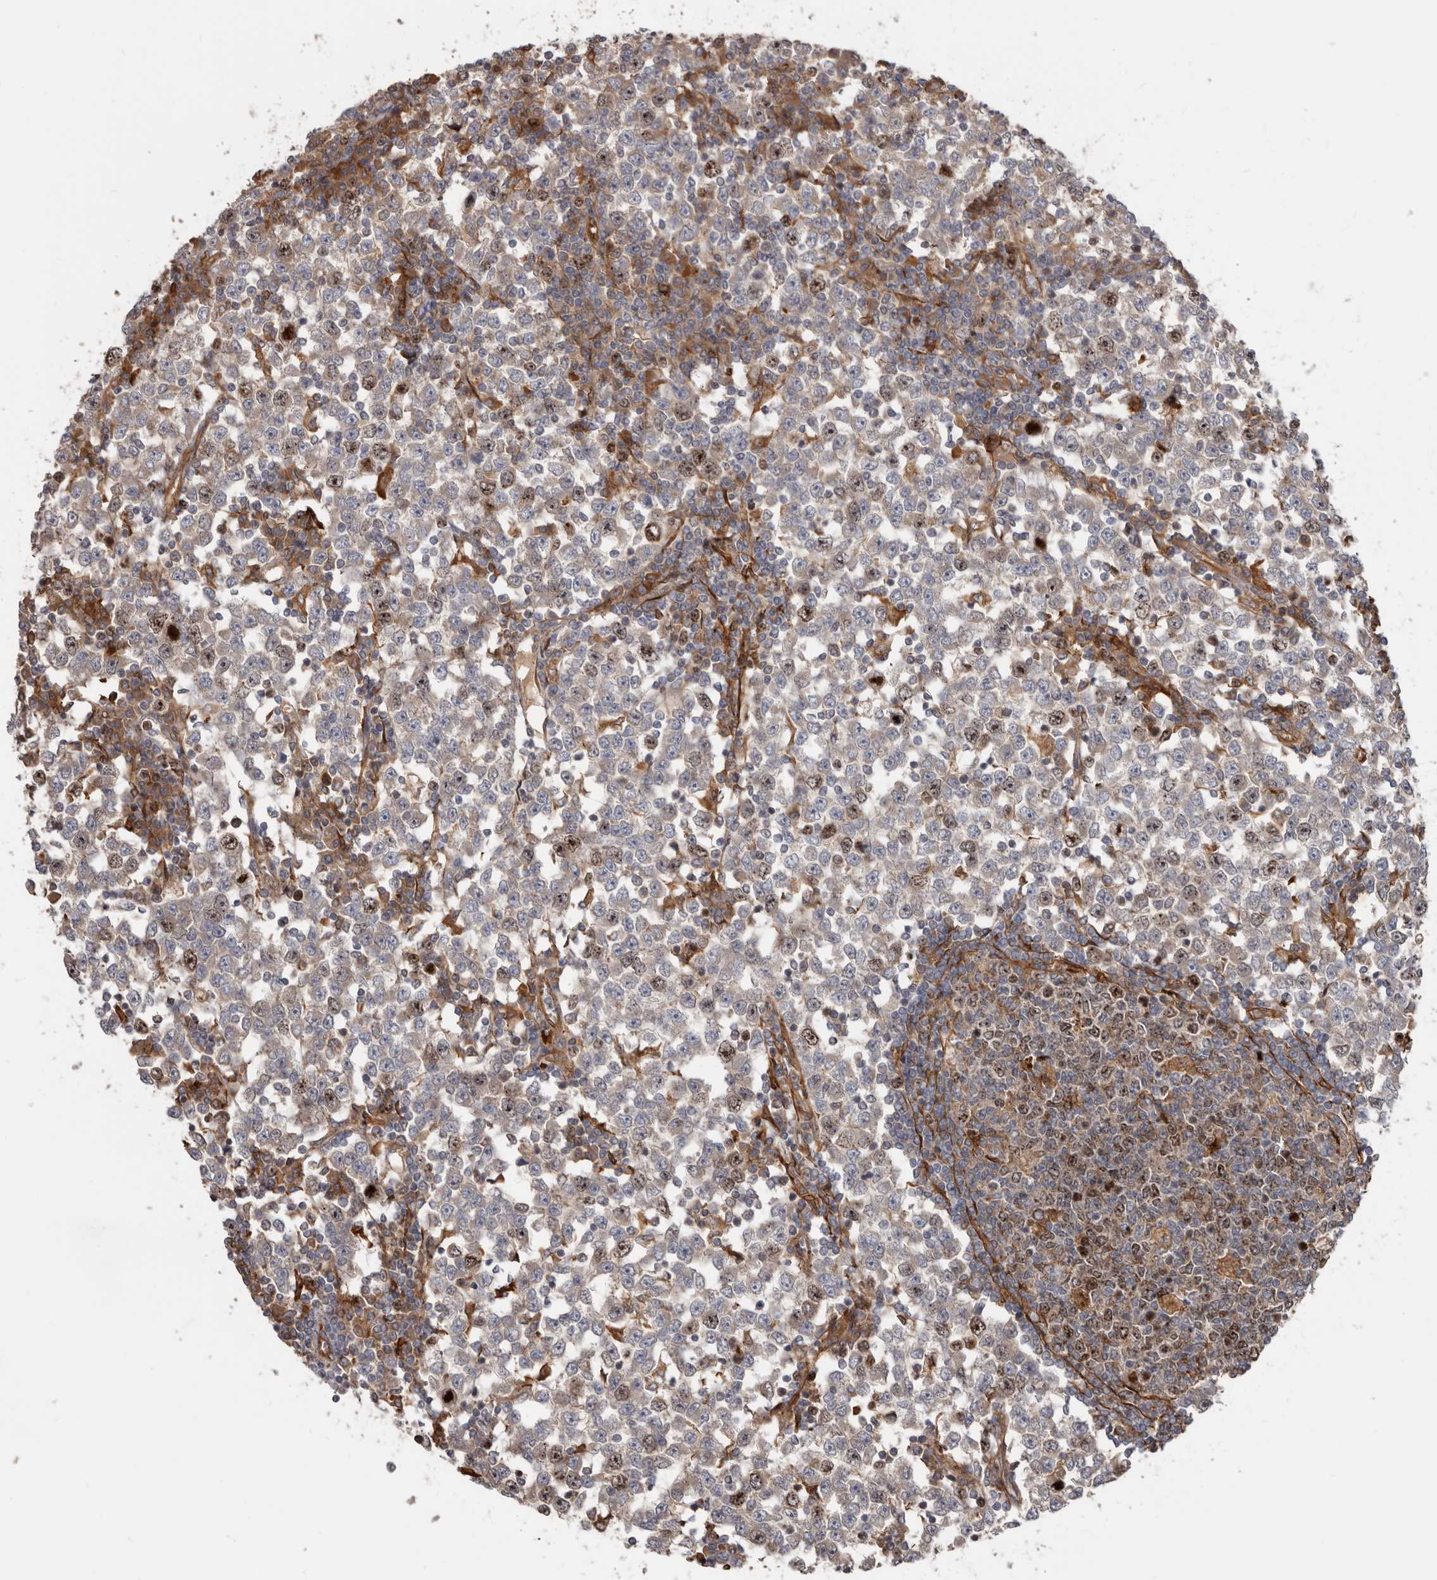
{"staining": {"intensity": "moderate", "quantity": "<25%", "location": "nuclear"}, "tissue": "testis cancer", "cell_type": "Tumor cells", "image_type": "cancer", "snomed": [{"axis": "morphology", "description": "Seminoma, NOS"}, {"axis": "topography", "description": "Testis"}], "caption": "Moderate nuclear protein positivity is appreciated in approximately <25% of tumor cells in testis seminoma.", "gene": "CDCA8", "patient": {"sex": "male", "age": 65}}